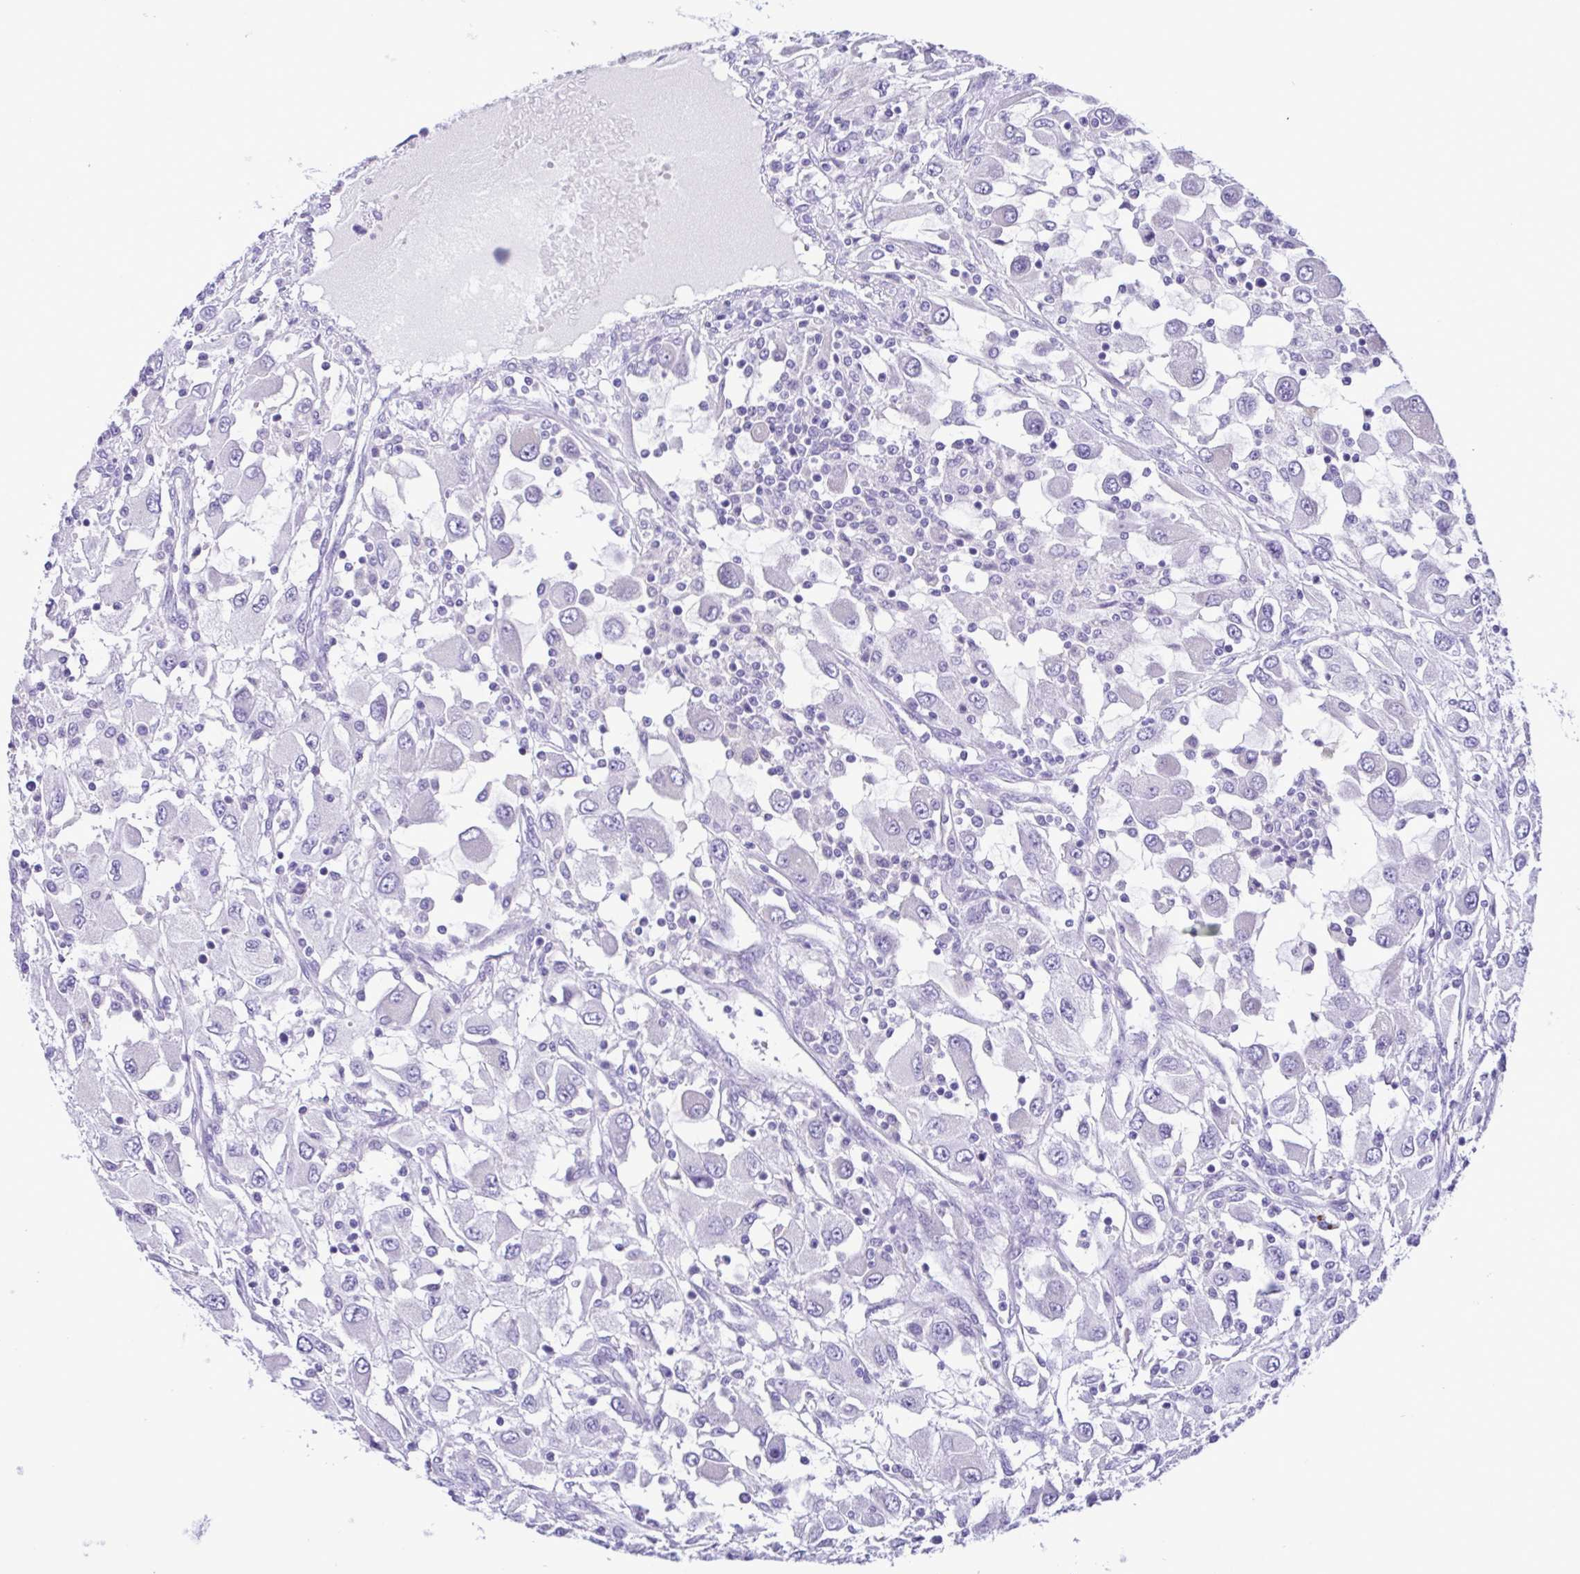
{"staining": {"intensity": "negative", "quantity": "none", "location": "none"}, "tissue": "renal cancer", "cell_type": "Tumor cells", "image_type": "cancer", "snomed": [{"axis": "morphology", "description": "Adenocarcinoma, NOS"}, {"axis": "topography", "description": "Kidney"}], "caption": "Immunohistochemical staining of renal cancer displays no significant expression in tumor cells.", "gene": "SPATA16", "patient": {"sex": "female", "age": 67}}